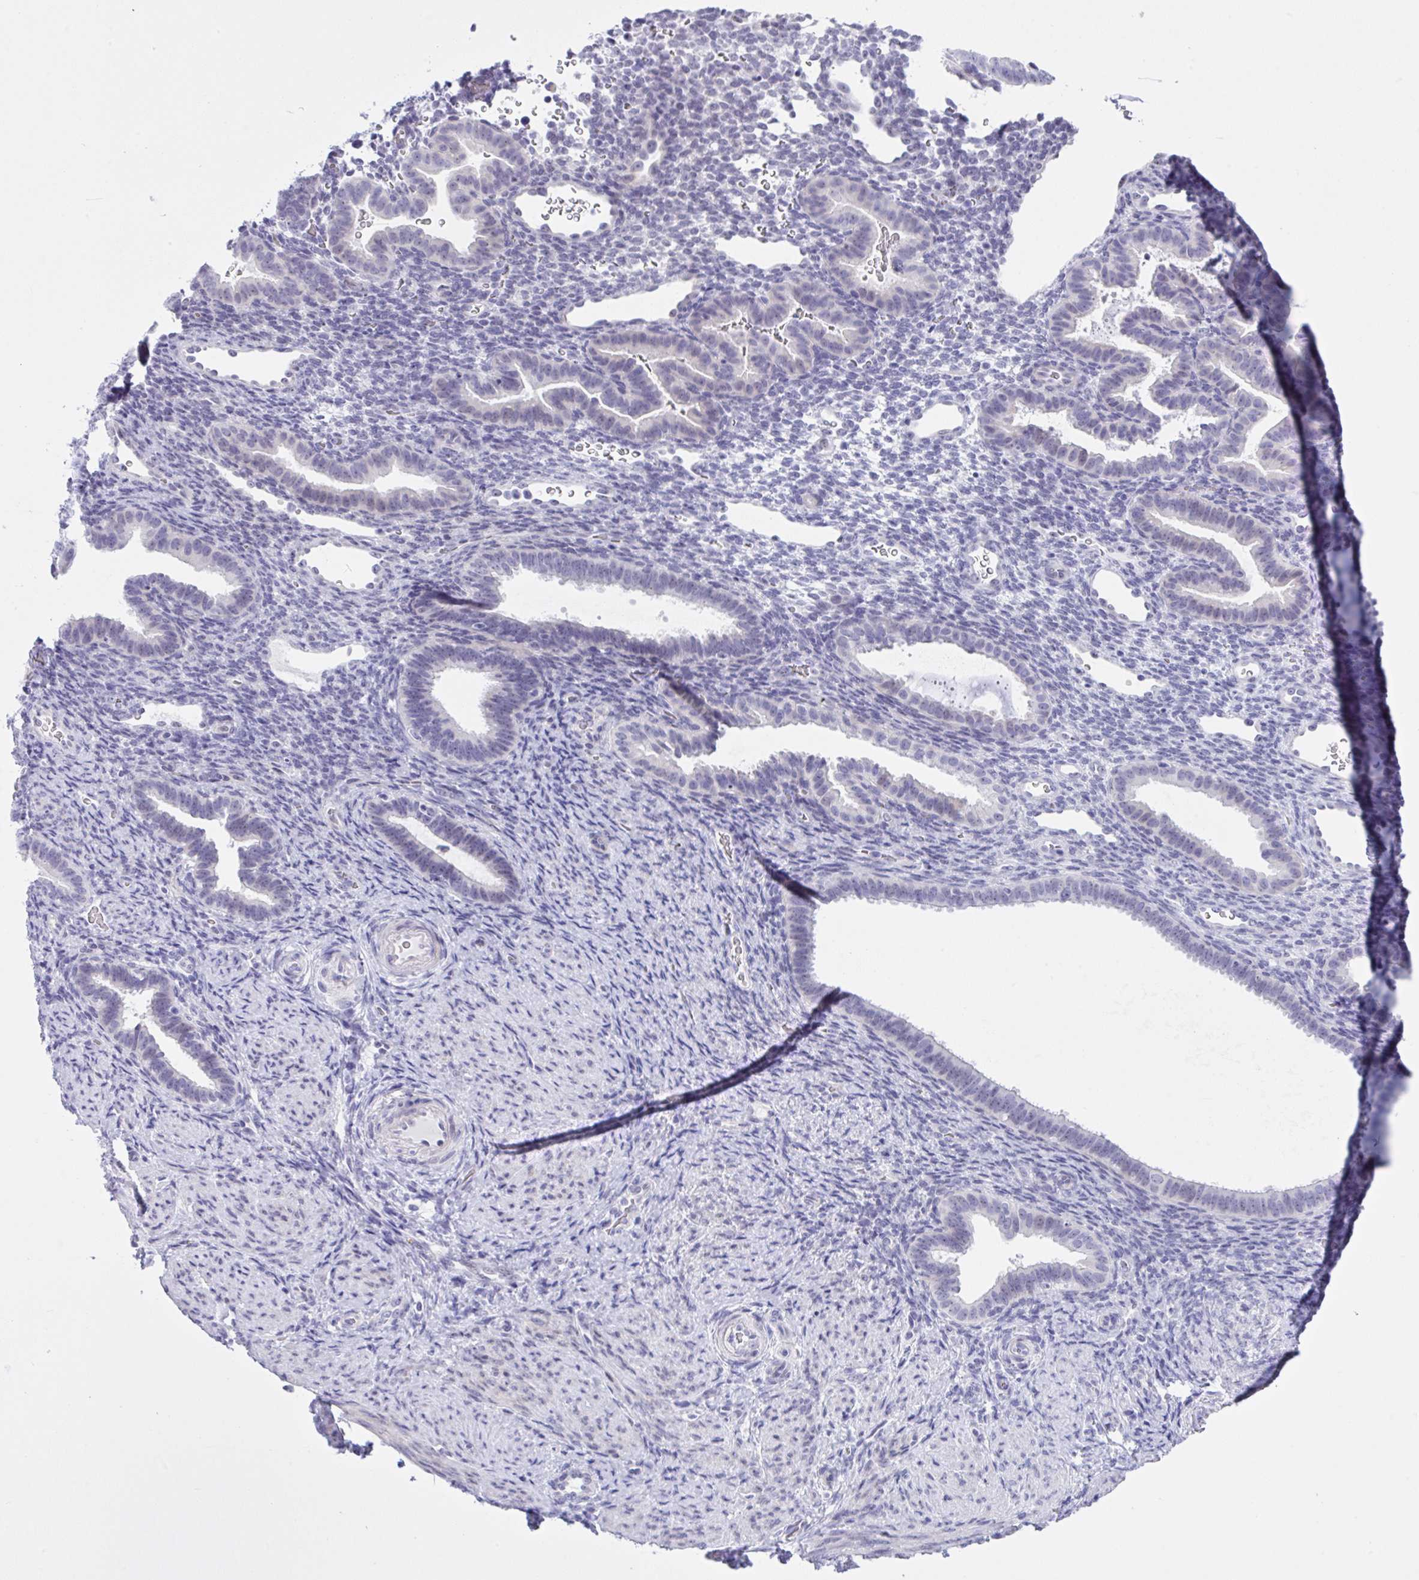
{"staining": {"intensity": "negative", "quantity": "none", "location": "none"}, "tissue": "endometrium", "cell_type": "Cells in endometrial stroma", "image_type": "normal", "snomed": [{"axis": "morphology", "description": "Normal tissue, NOS"}, {"axis": "topography", "description": "Endometrium"}], "caption": "Cells in endometrial stroma show no significant expression in normal endometrium.", "gene": "YBX2", "patient": {"sex": "female", "age": 34}}